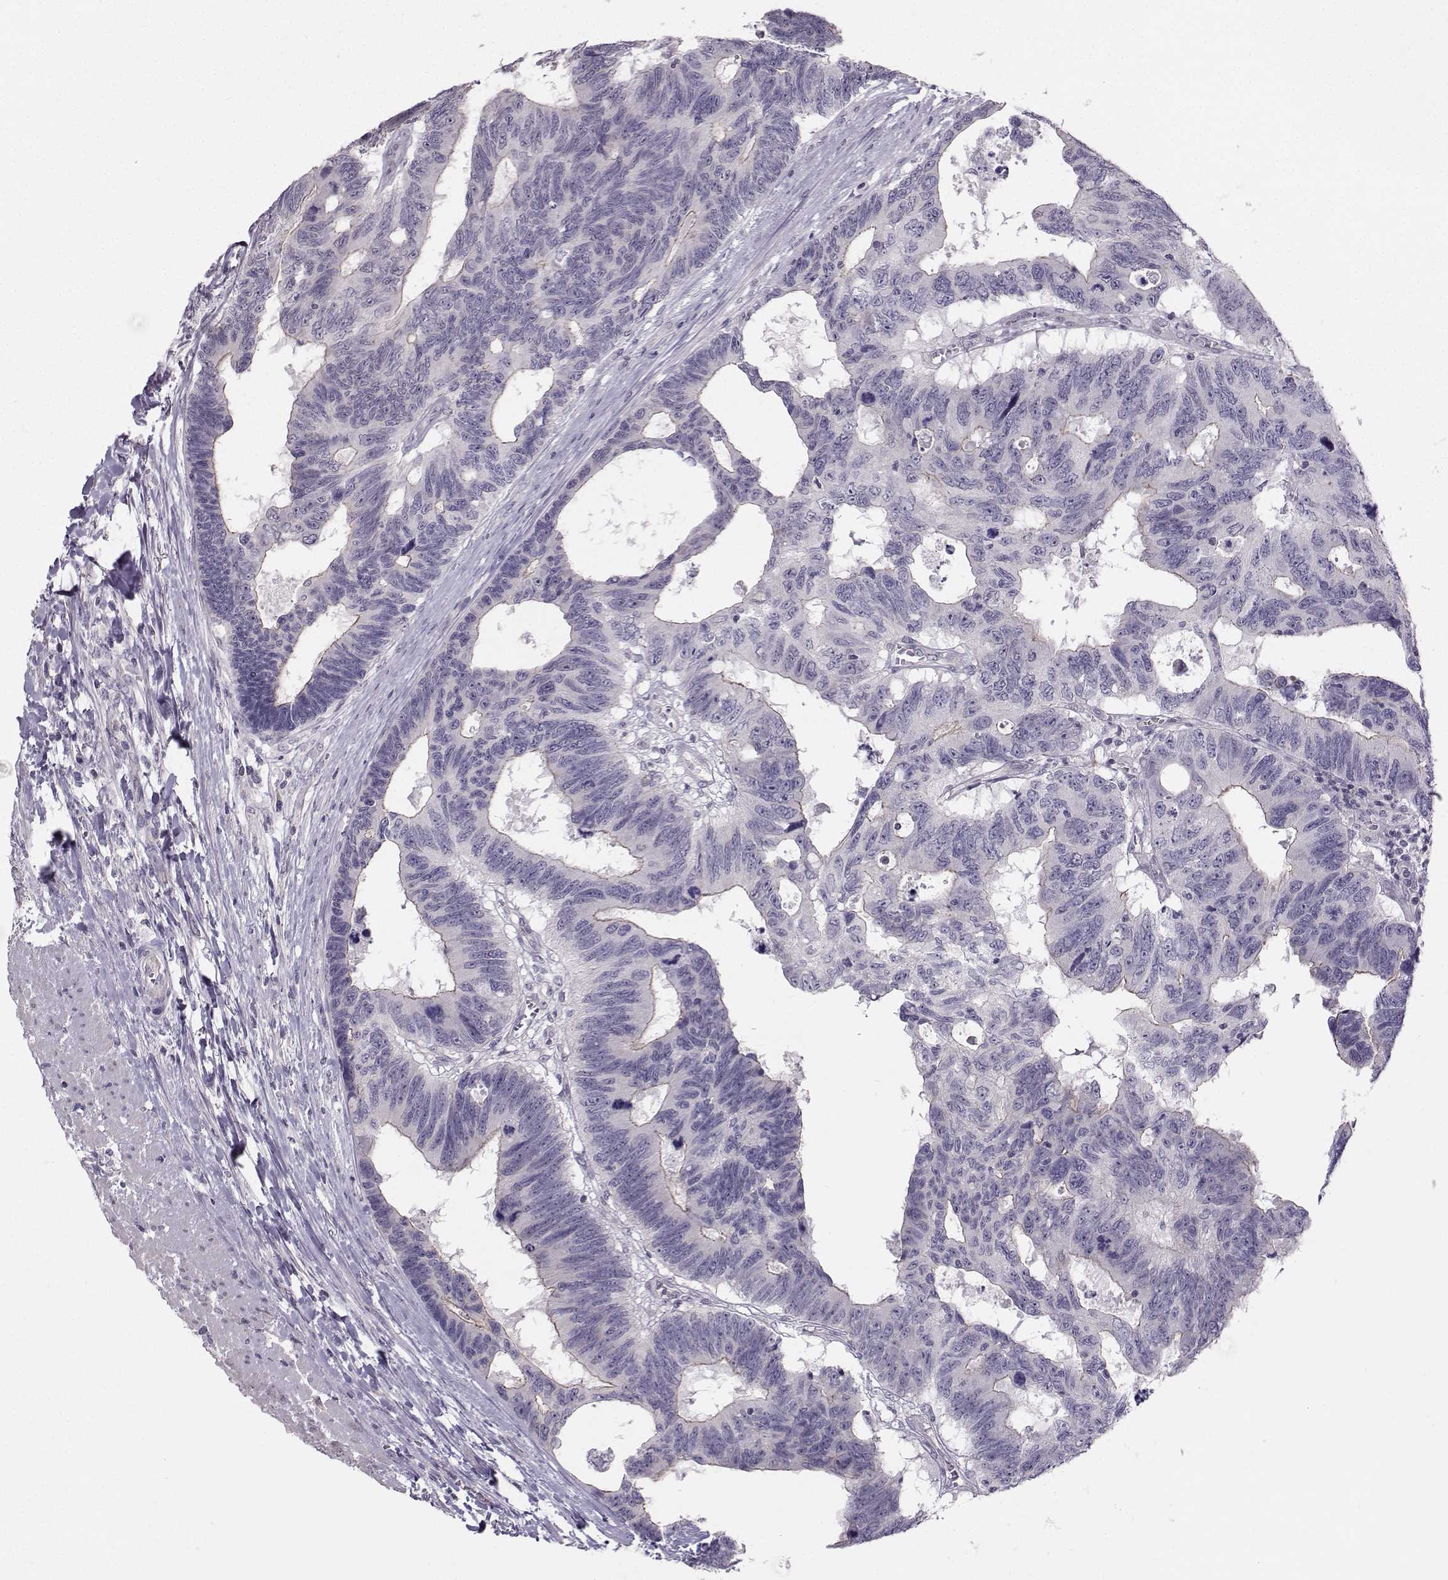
{"staining": {"intensity": "negative", "quantity": "none", "location": "none"}, "tissue": "colorectal cancer", "cell_type": "Tumor cells", "image_type": "cancer", "snomed": [{"axis": "morphology", "description": "Adenocarcinoma, NOS"}, {"axis": "topography", "description": "Colon"}], "caption": "Photomicrograph shows no significant protein positivity in tumor cells of colorectal cancer.", "gene": "MAST1", "patient": {"sex": "female", "age": 77}}